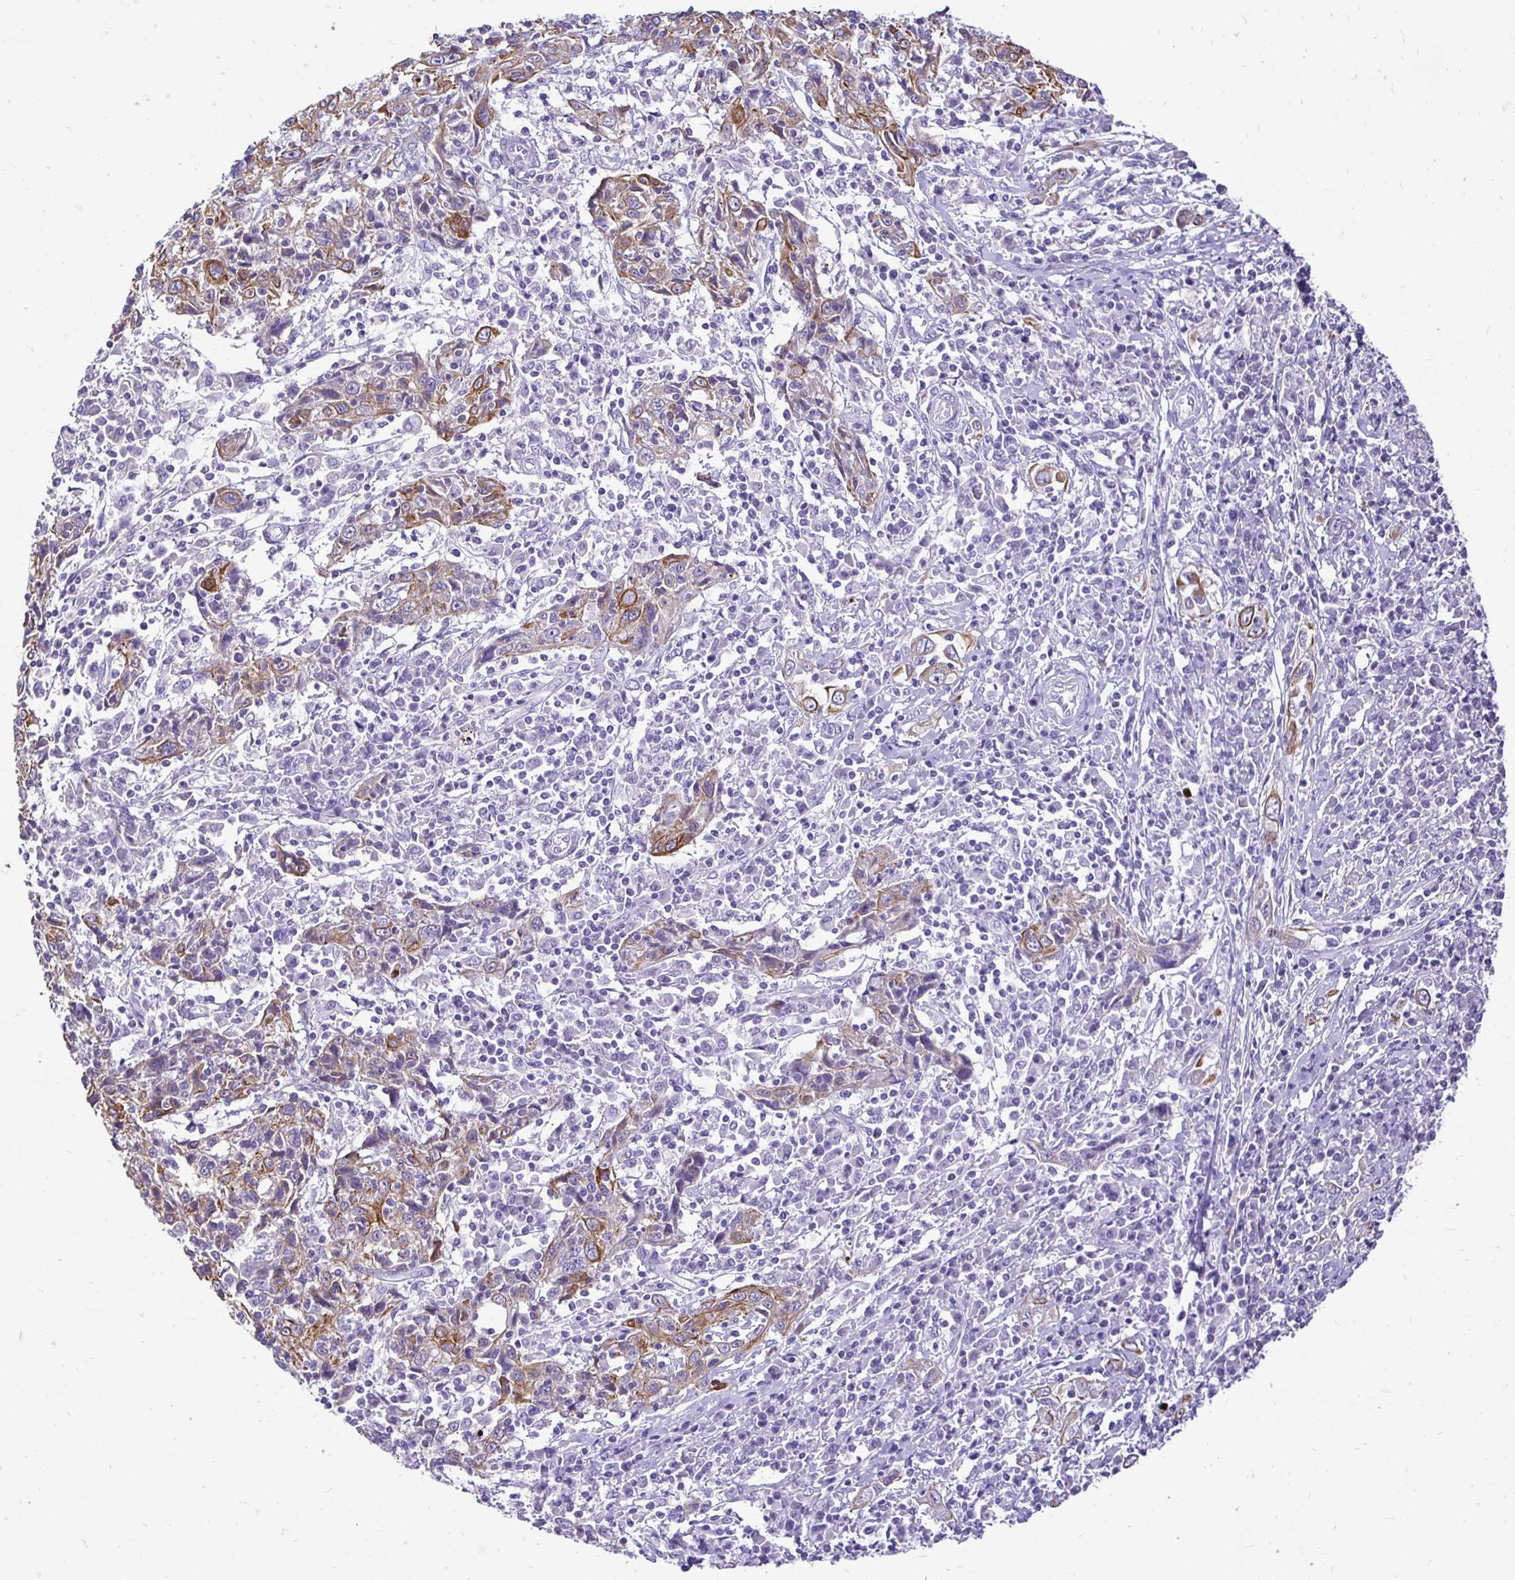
{"staining": {"intensity": "moderate", "quantity": "25%-75%", "location": "cytoplasmic/membranous"}, "tissue": "cervical cancer", "cell_type": "Tumor cells", "image_type": "cancer", "snomed": [{"axis": "morphology", "description": "Squamous cell carcinoma, NOS"}, {"axis": "topography", "description": "Cervix"}], "caption": "Immunohistochemical staining of human cervical squamous cell carcinoma demonstrates moderate cytoplasmic/membranous protein expression in approximately 25%-75% of tumor cells.", "gene": "TAF1D", "patient": {"sex": "female", "age": 46}}